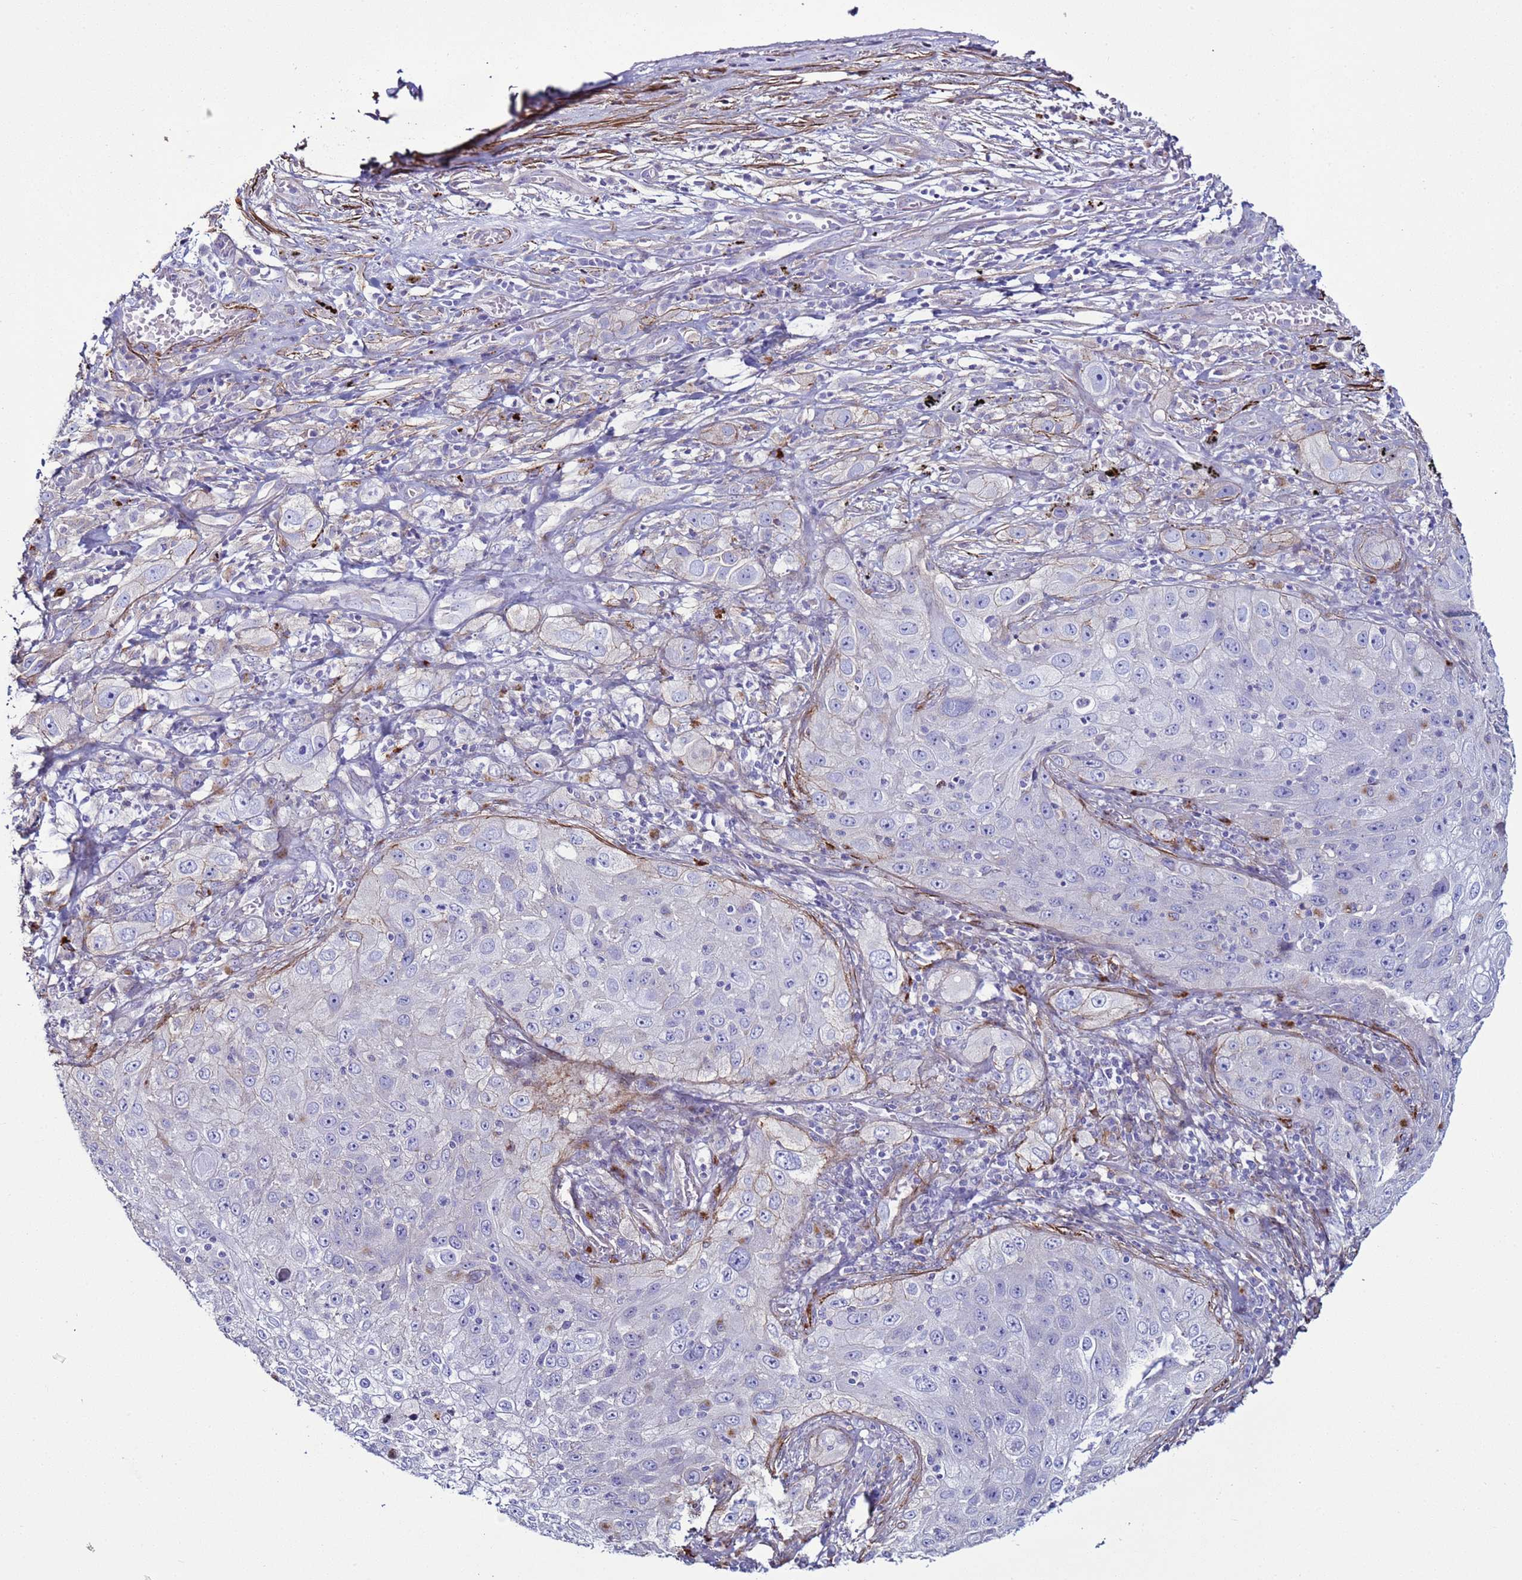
{"staining": {"intensity": "moderate", "quantity": "<25%", "location": "cytoplasmic/membranous"}, "tissue": "lung cancer", "cell_type": "Tumor cells", "image_type": "cancer", "snomed": [{"axis": "morphology", "description": "Squamous cell carcinoma, NOS"}, {"axis": "topography", "description": "Lung"}], "caption": "Immunohistochemical staining of lung squamous cell carcinoma demonstrates low levels of moderate cytoplasmic/membranous protein staining in about <25% of tumor cells. (DAB (3,3'-diaminobenzidine) IHC, brown staining for protein, blue staining for nuclei).", "gene": "RABL2B", "patient": {"sex": "female", "age": 69}}